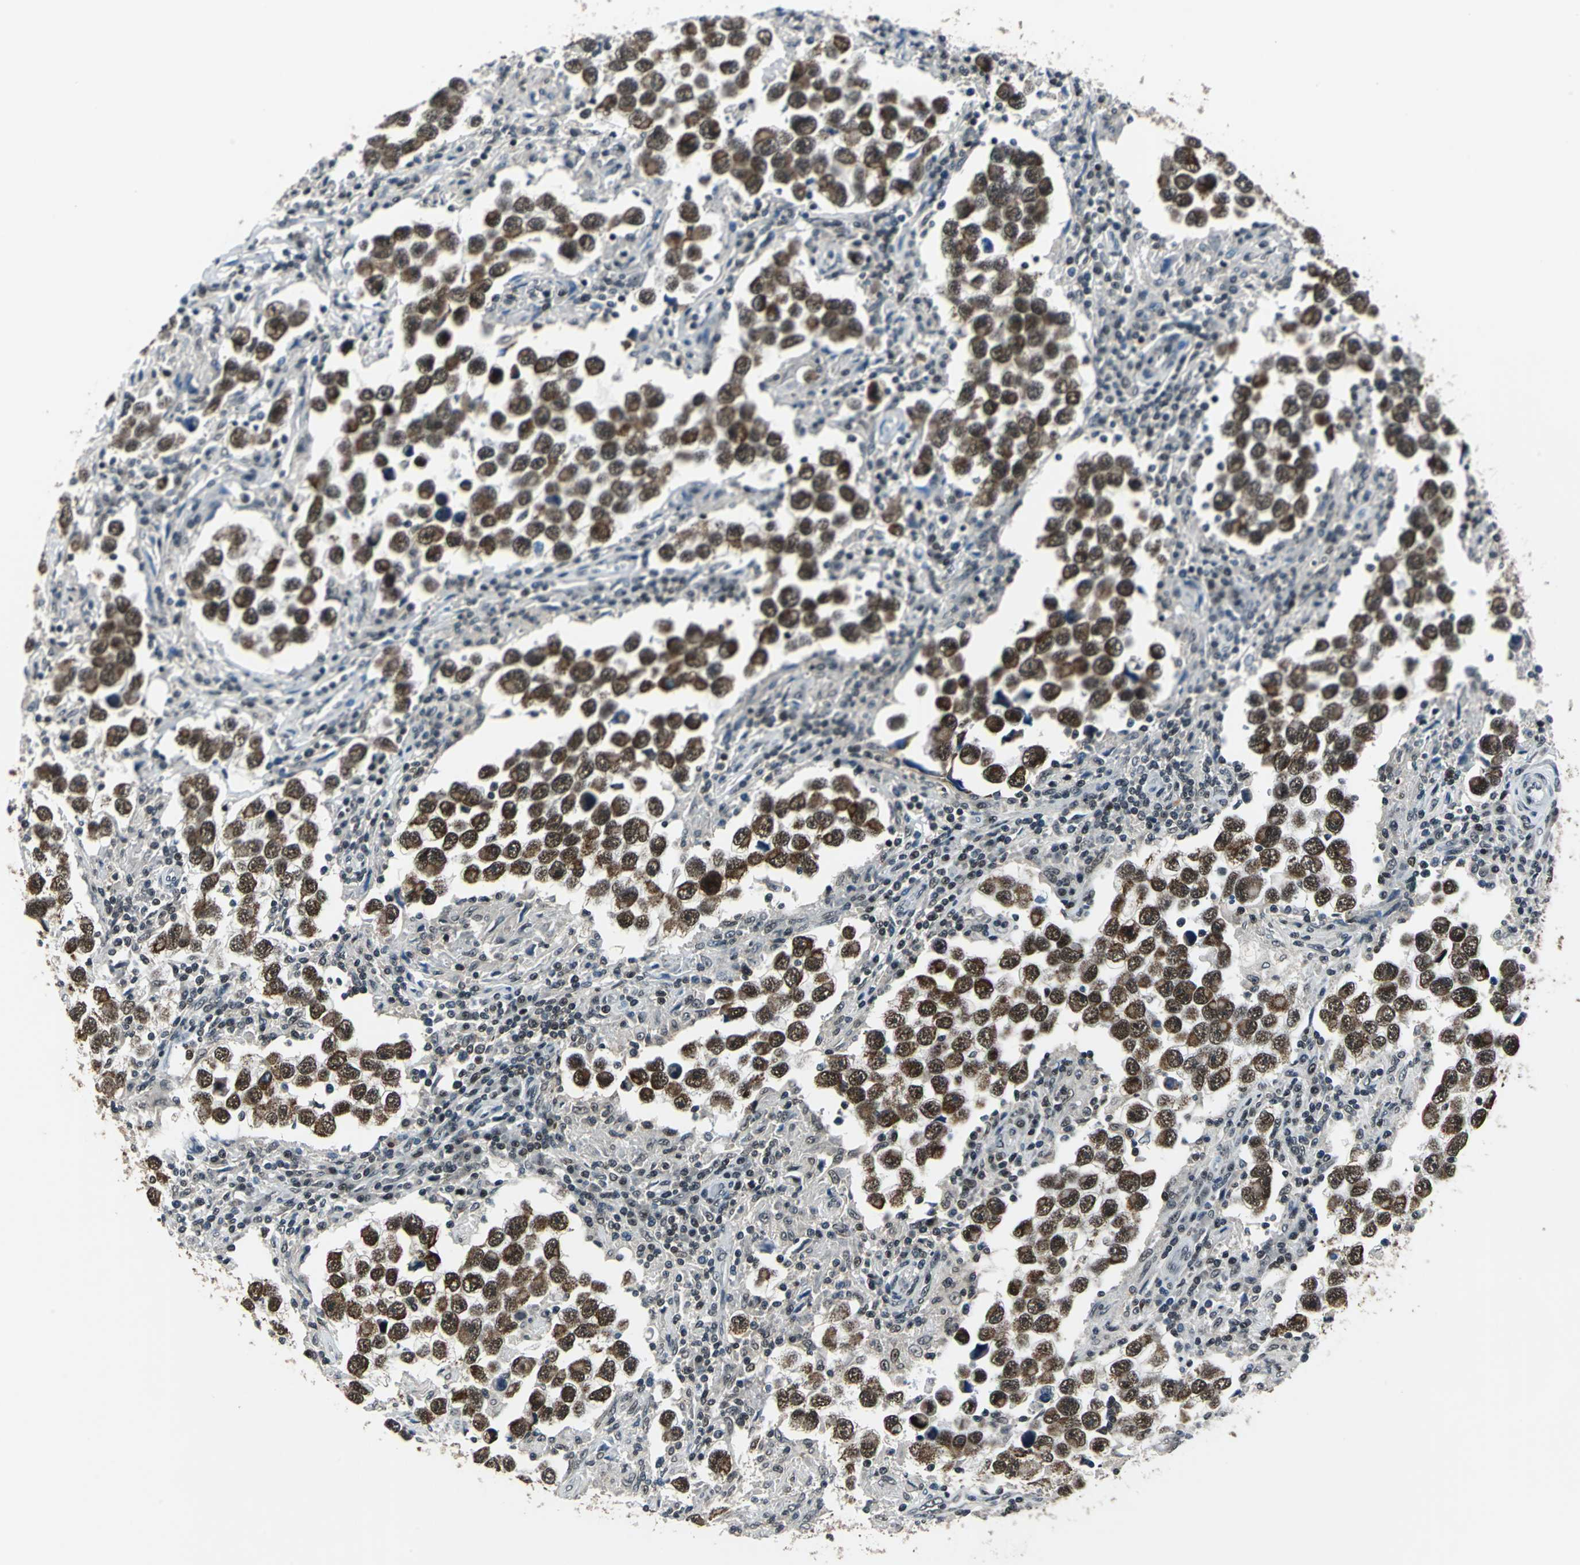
{"staining": {"intensity": "strong", "quantity": ">75%", "location": "nuclear"}, "tissue": "testis cancer", "cell_type": "Tumor cells", "image_type": "cancer", "snomed": [{"axis": "morphology", "description": "Carcinoma, Embryonal, NOS"}, {"axis": "topography", "description": "Testis"}], "caption": "Immunohistochemical staining of human testis cancer shows high levels of strong nuclear protein staining in about >75% of tumor cells.", "gene": "BCLAF1", "patient": {"sex": "male", "age": 21}}